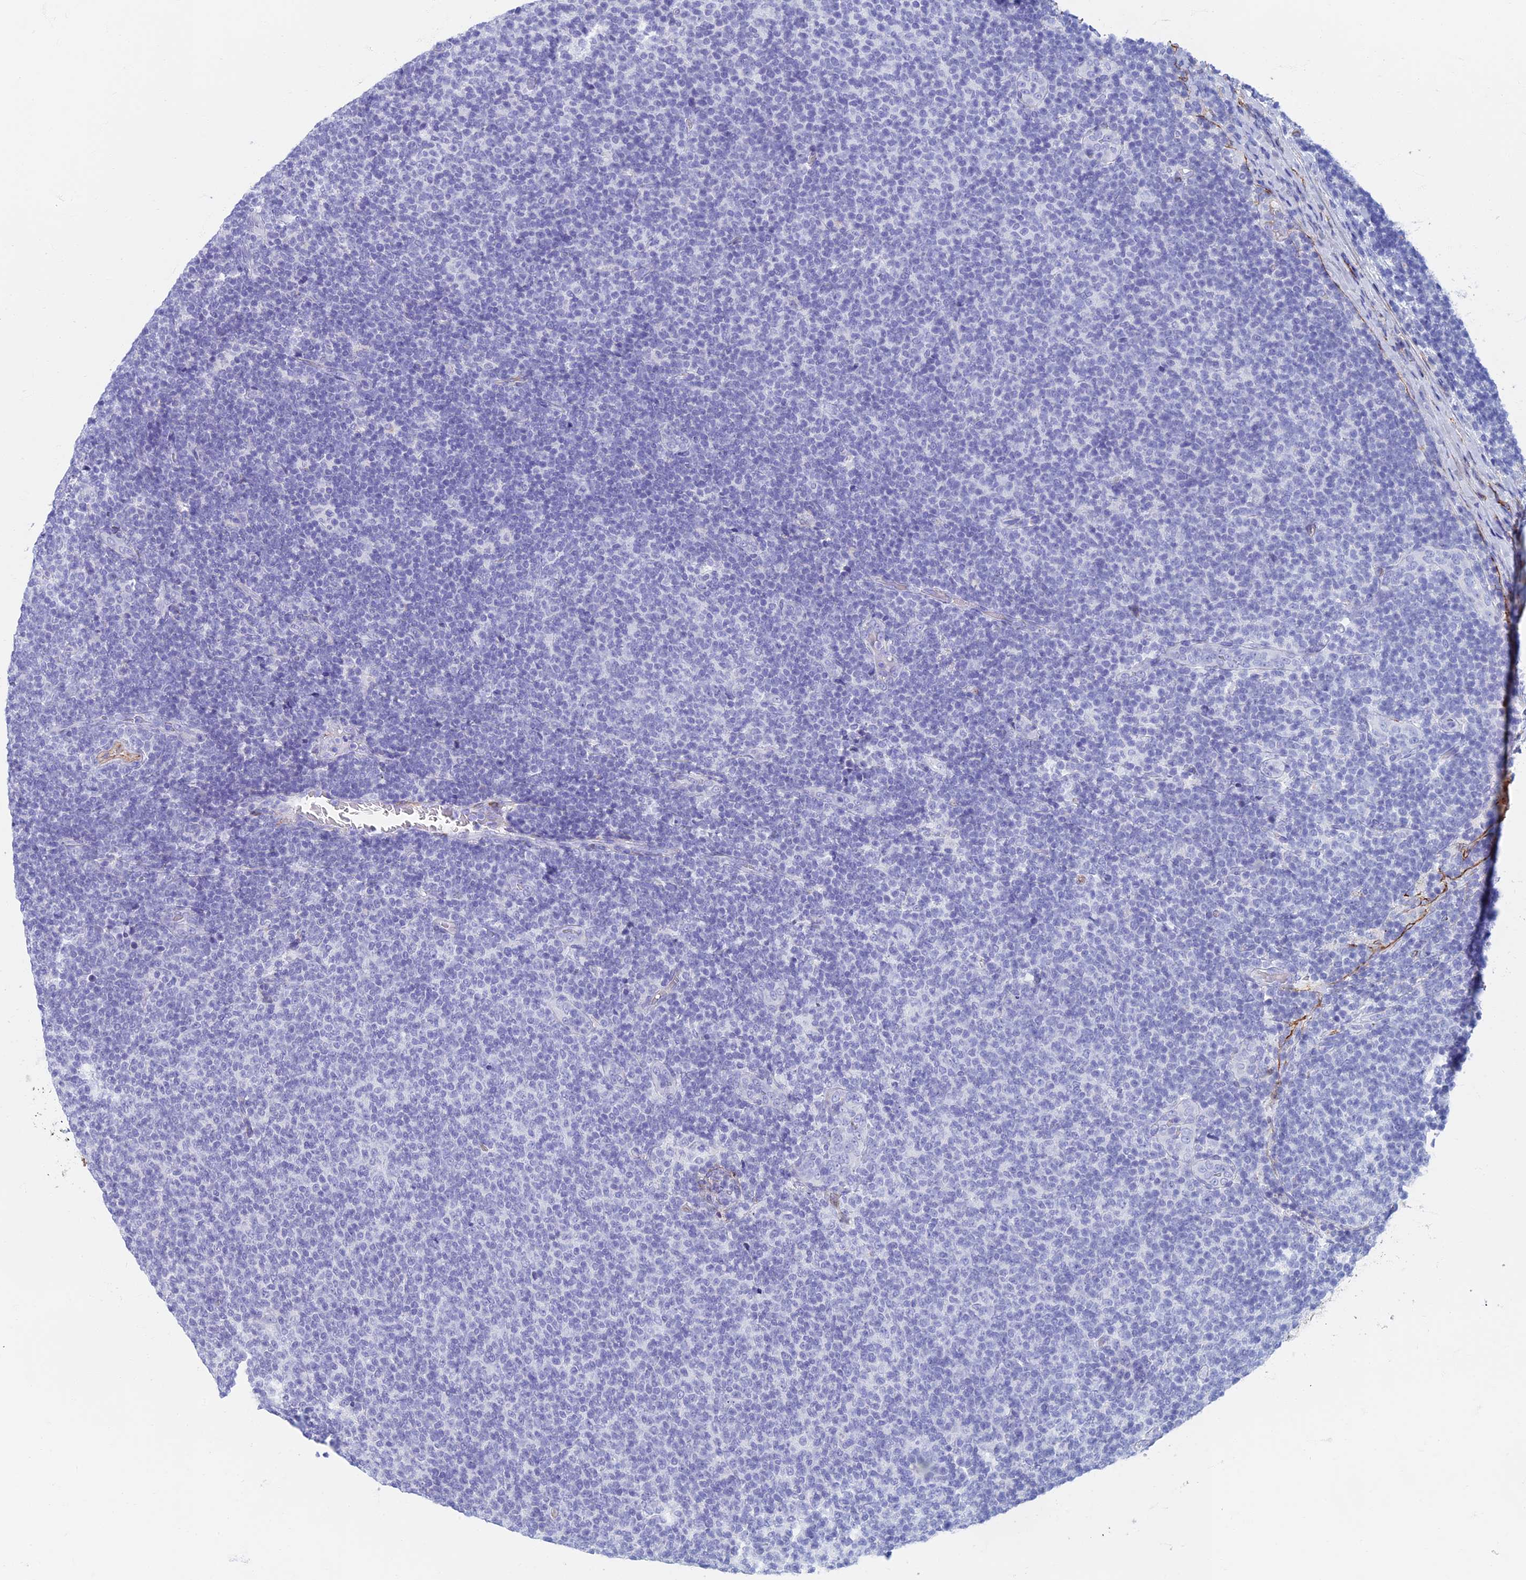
{"staining": {"intensity": "negative", "quantity": "none", "location": "none"}, "tissue": "lymphoma", "cell_type": "Tumor cells", "image_type": "cancer", "snomed": [{"axis": "morphology", "description": "Malignant lymphoma, non-Hodgkin's type, Low grade"}, {"axis": "topography", "description": "Lymph node"}], "caption": "A micrograph of human low-grade malignant lymphoma, non-Hodgkin's type is negative for staining in tumor cells.", "gene": "ETFRF1", "patient": {"sex": "male", "age": 66}}